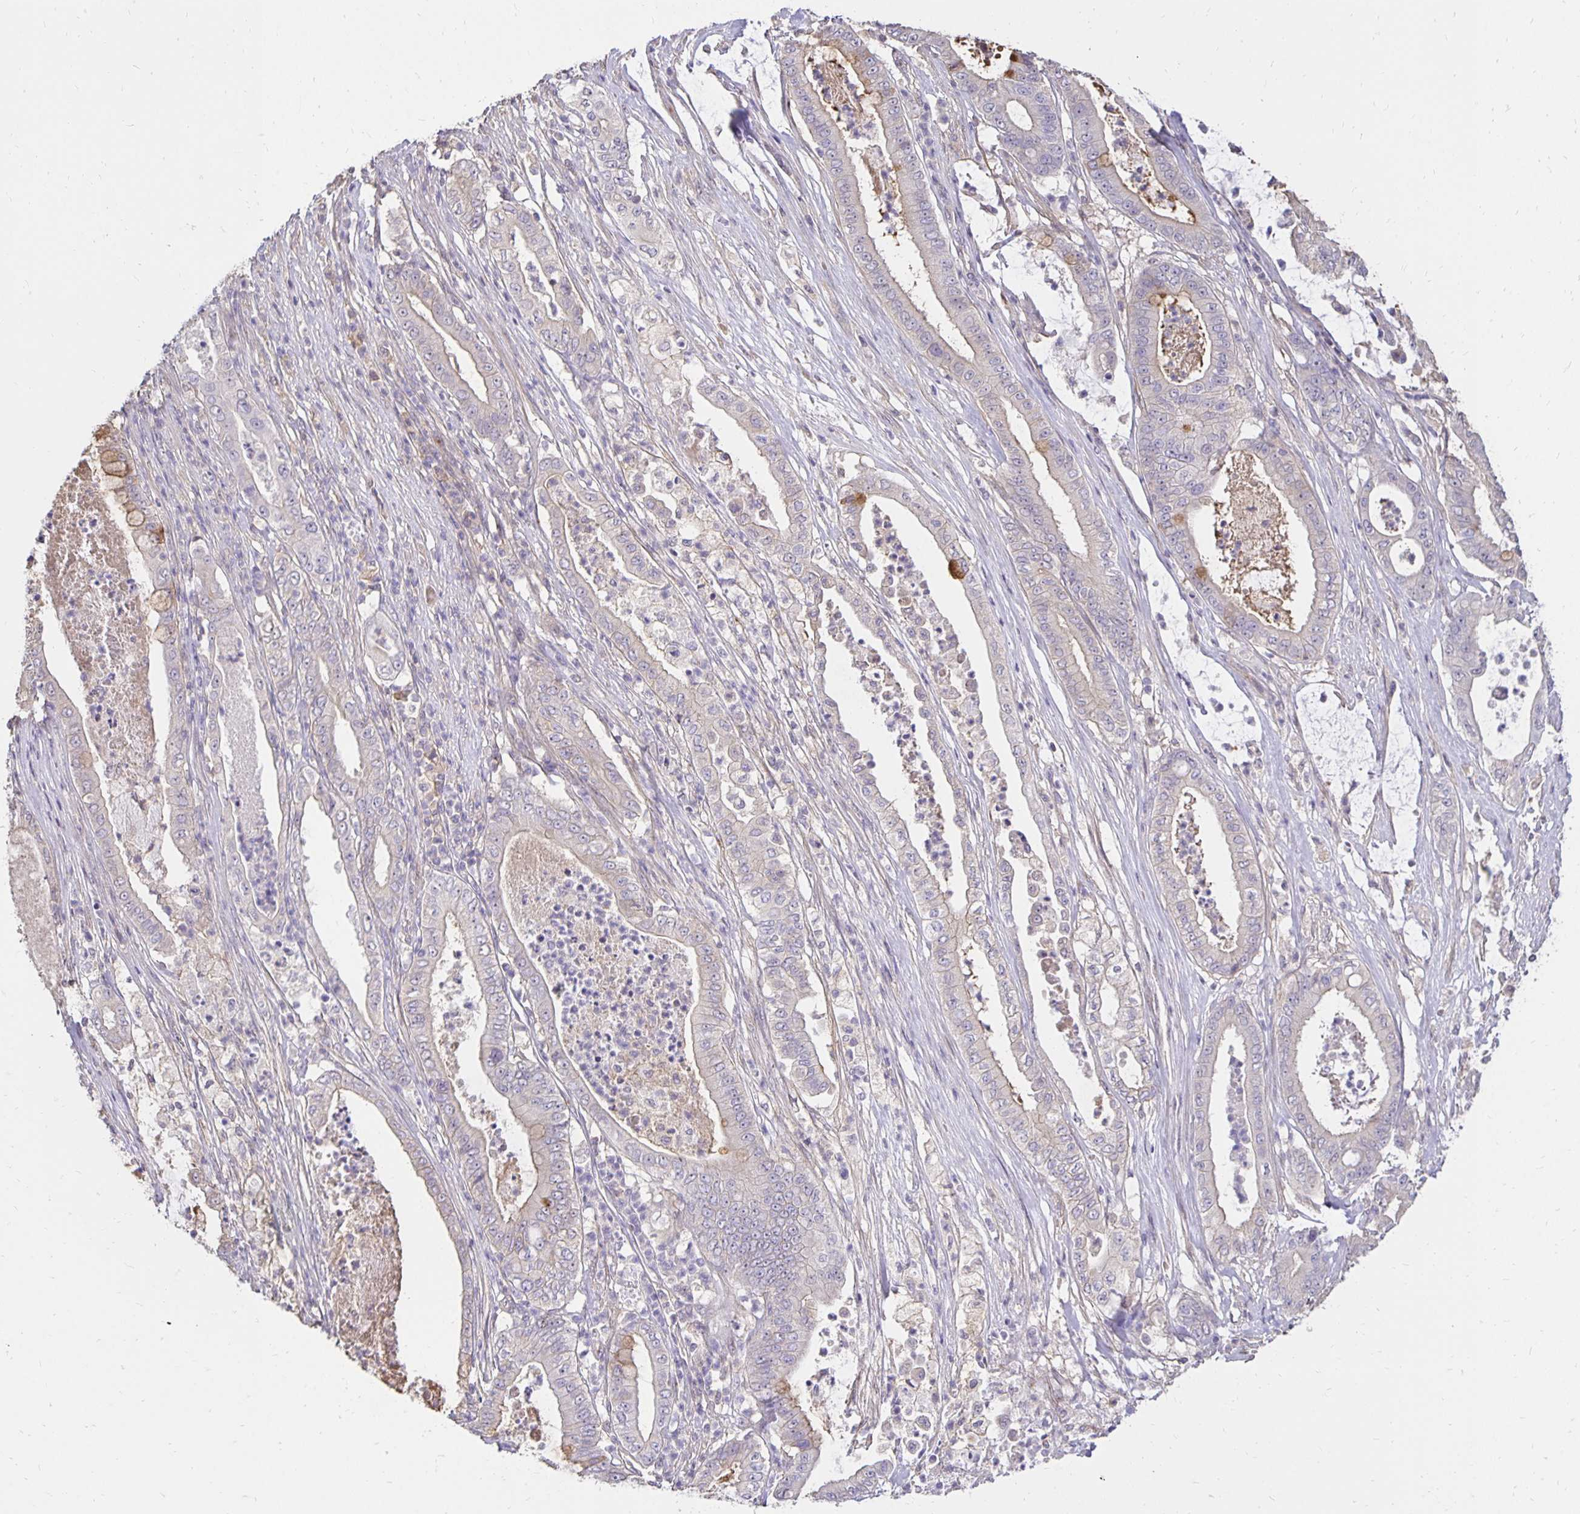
{"staining": {"intensity": "negative", "quantity": "none", "location": "none"}, "tissue": "pancreatic cancer", "cell_type": "Tumor cells", "image_type": "cancer", "snomed": [{"axis": "morphology", "description": "Adenocarcinoma, NOS"}, {"axis": "topography", "description": "Pancreas"}], "caption": "This is an immunohistochemistry (IHC) micrograph of adenocarcinoma (pancreatic). There is no positivity in tumor cells.", "gene": "PNPLA3", "patient": {"sex": "male", "age": 71}}